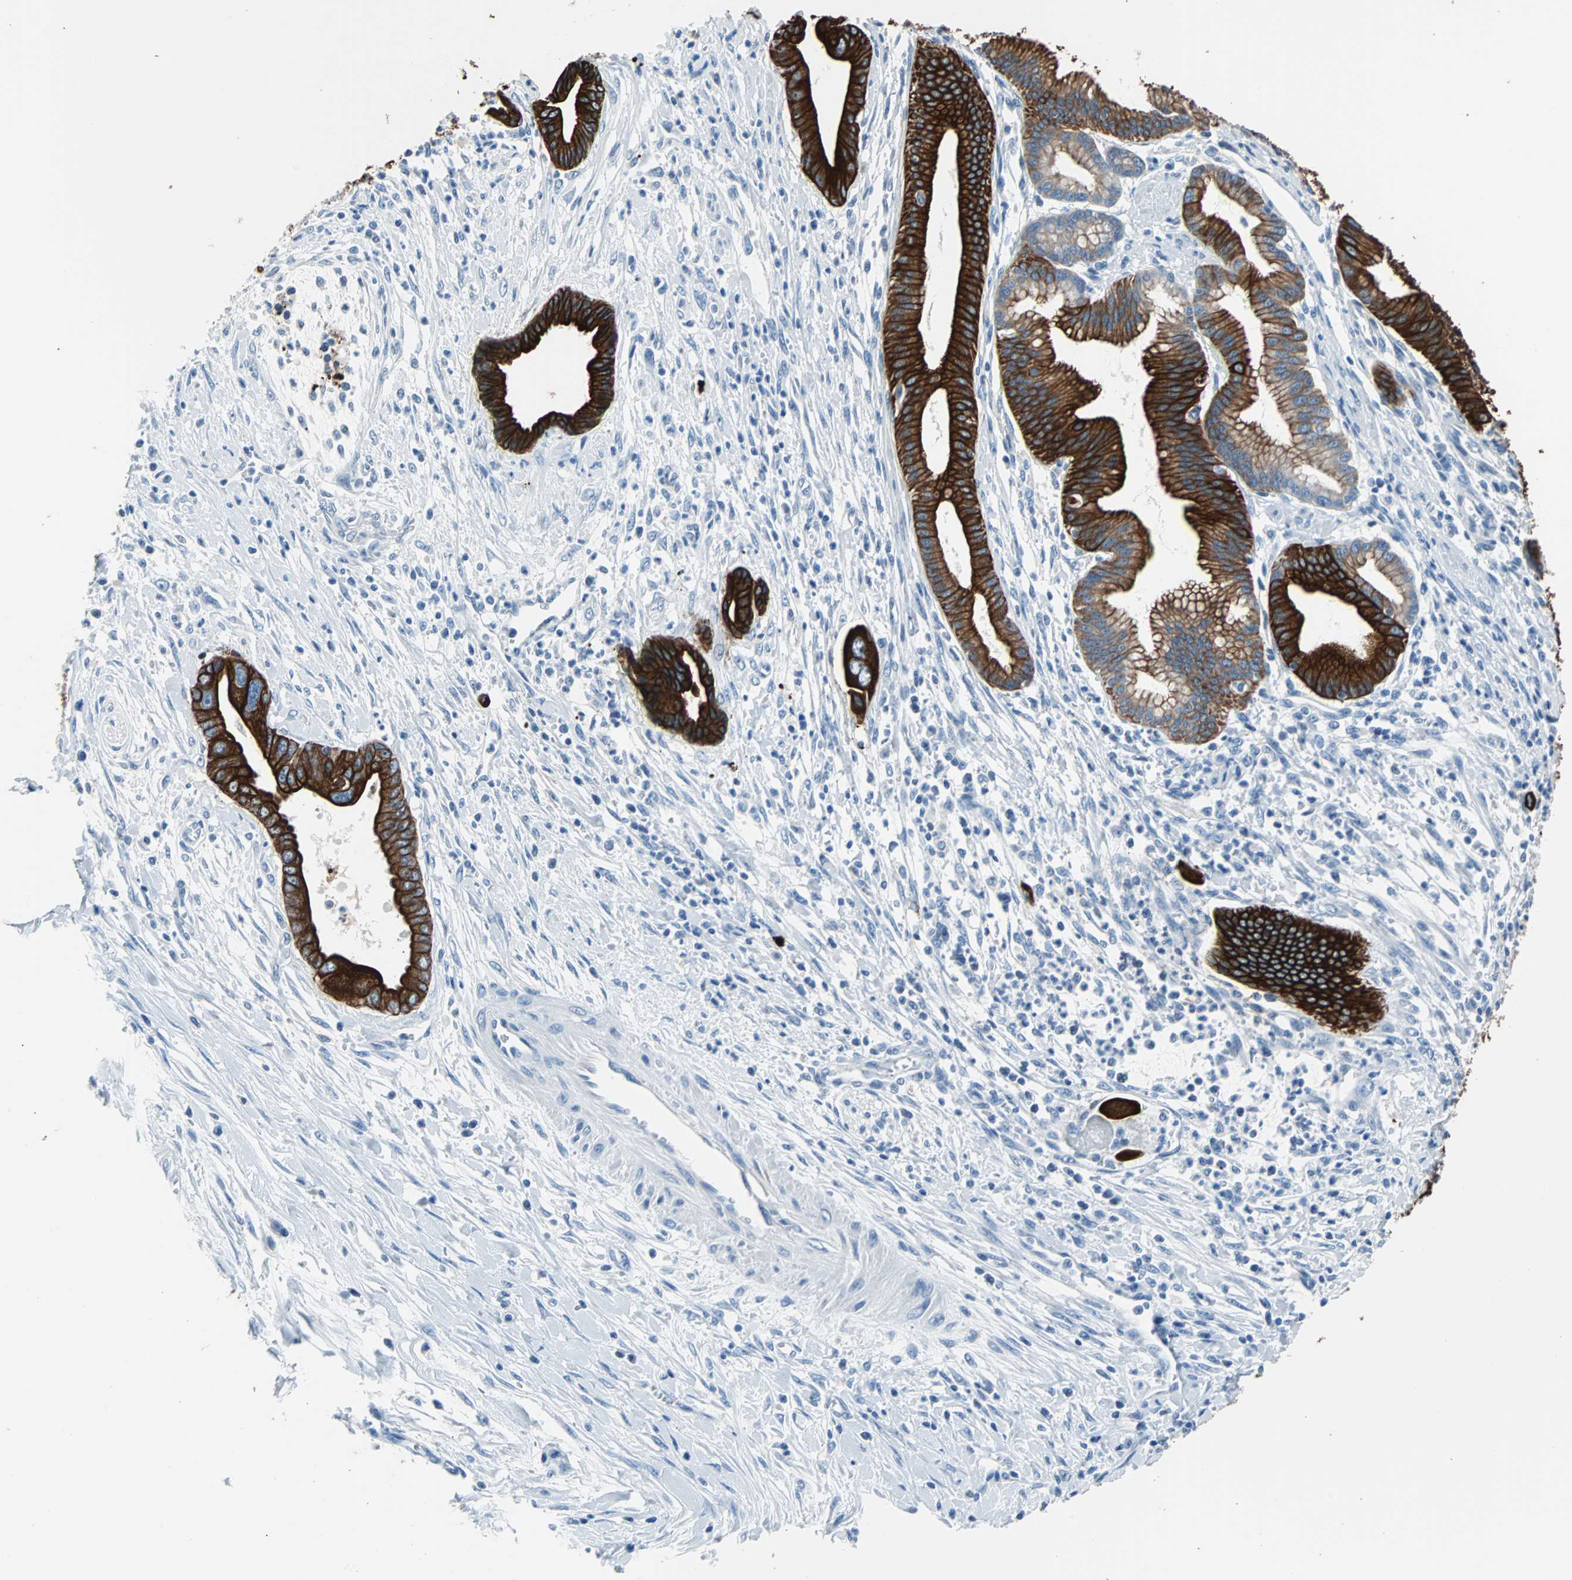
{"staining": {"intensity": "strong", "quantity": ">75%", "location": "cytoplasmic/membranous"}, "tissue": "pancreatic cancer", "cell_type": "Tumor cells", "image_type": "cancer", "snomed": [{"axis": "morphology", "description": "Adenocarcinoma, NOS"}, {"axis": "topography", "description": "Pancreas"}], "caption": "IHC (DAB (3,3'-diaminobenzidine)) staining of human pancreatic cancer displays strong cytoplasmic/membranous protein expression in approximately >75% of tumor cells.", "gene": "KRT7", "patient": {"sex": "male", "age": 59}}